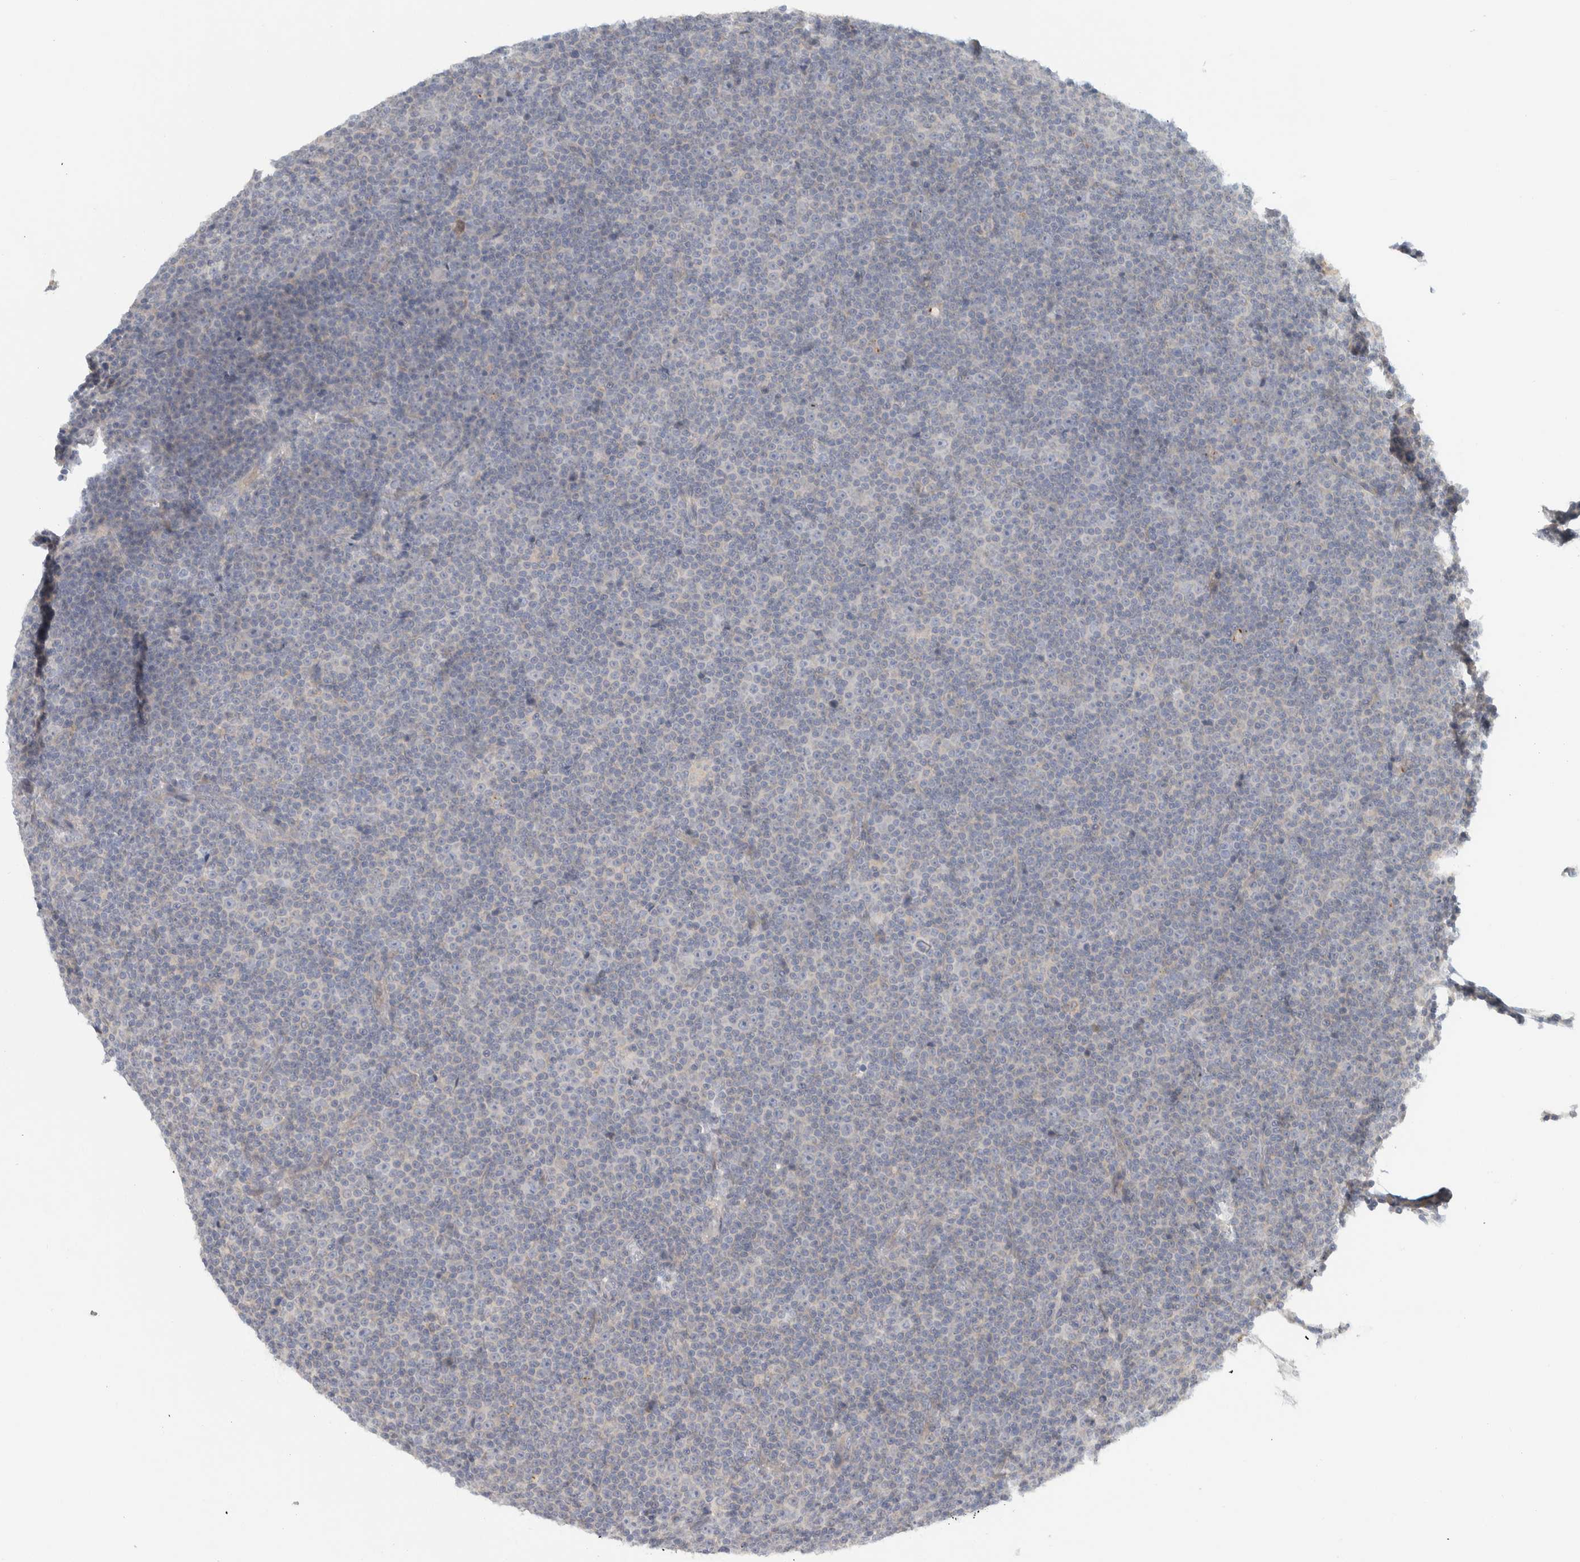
{"staining": {"intensity": "negative", "quantity": "none", "location": "none"}, "tissue": "lymphoma", "cell_type": "Tumor cells", "image_type": "cancer", "snomed": [{"axis": "morphology", "description": "Malignant lymphoma, non-Hodgkin's type, Low grade"}, {"axis": "topography", "description": "Lymph node"}], "caption": "Immunohistochemistry (IHC) histopathology image of human malignant lymphoma, non-Hodgkin's type (low-grade) stained for a protein (brown), which exhibits no positivity in tumor cells. Brightfield microscopy of IHC stained with DAB (brown) and hematoxylin (blue), captured at high magnification.", "gene": "HGS", "patient": {"sex": "female", "age": 67}}